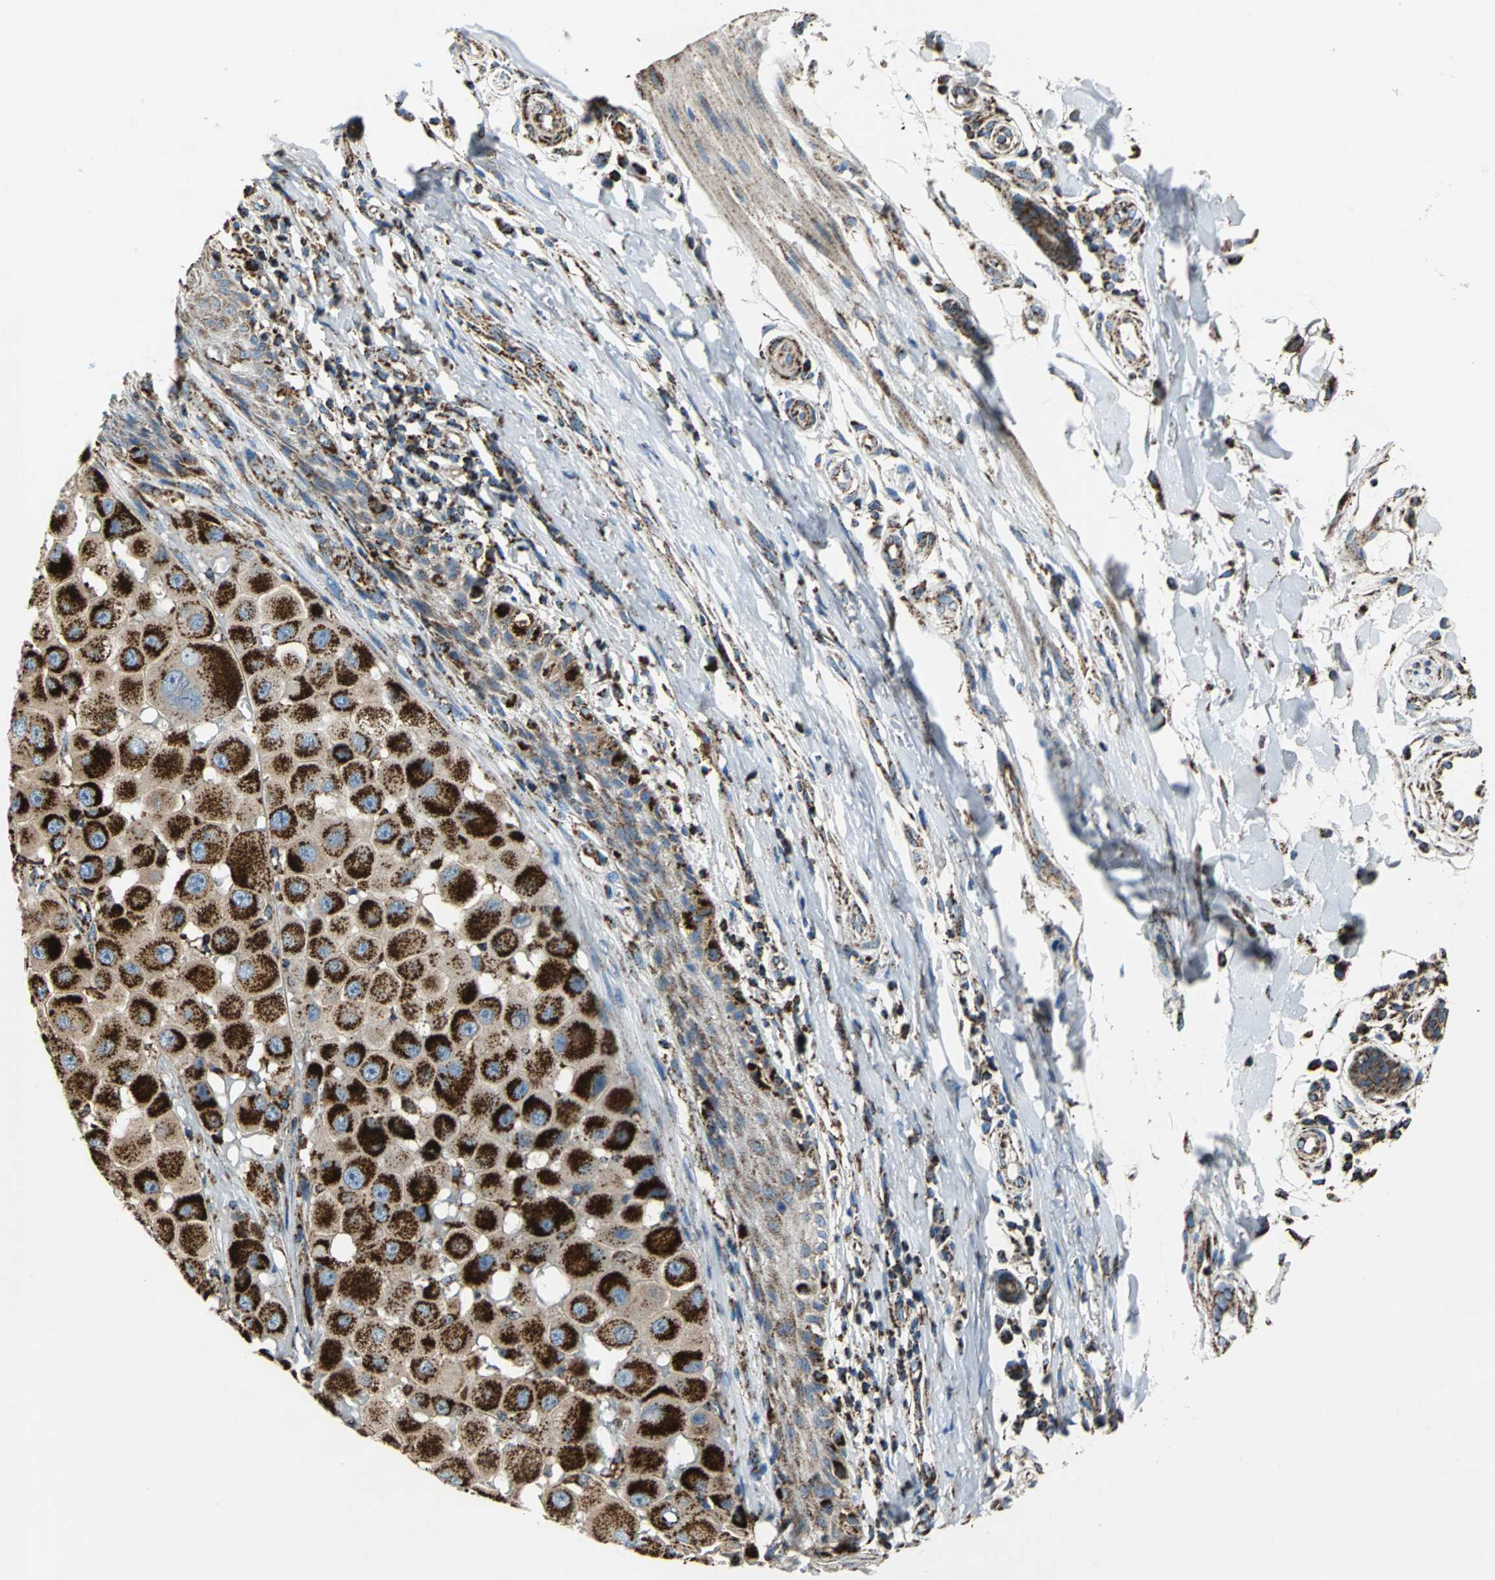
{"staining": {"intensity": "strong", "quantity": ">75%", "location": "cytoplasmic/membranous"}, "tissue": "melanoma", "cell_type": "Tumor cells", "image_type": "cancer", "snomed": [{"axis": "morphology", "description": "Malignant melanoma, NOS"}, {"axis": "topography", "description": "Skin"}], "caption": "The histopathology image shows a brown stain indicating the presence of a protein in the cytoplasmic/membranous of tumor cells in melanoma.", "gene": "ECH1", "patient": {"sex": "female", "age": 81}}